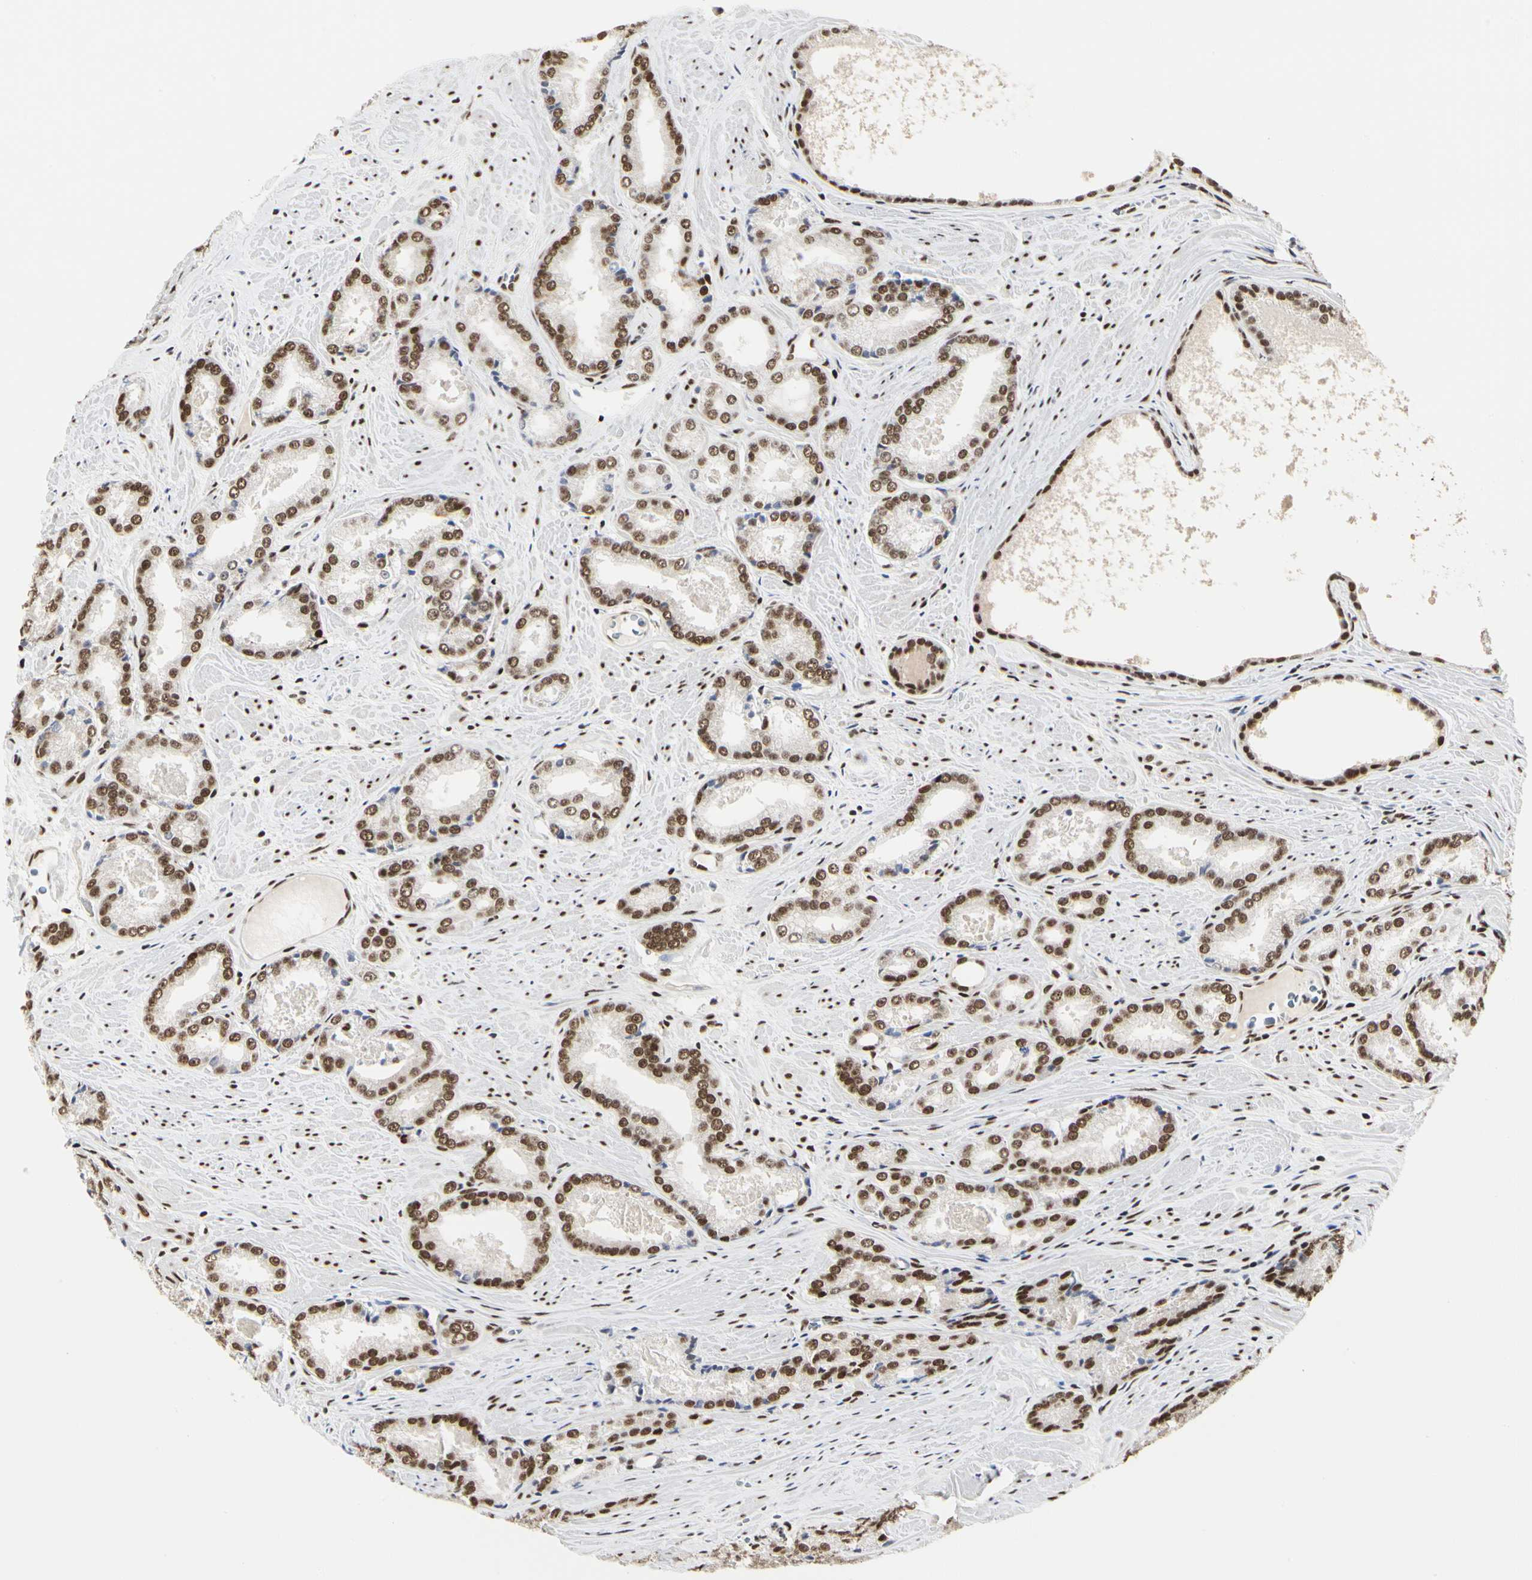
{"staining": {"intensity": "strong", "quantity": ">75%", "location": "nuclear"}, "tissue": "prostate cancer", "cell_type": "Tumor cells", "image_type": "cancer", "snomed": [{"axis": "morphology", "description": "Adenocarcinoma, Low grade"}, {"axis": "topography", "description": "Prostate"}], "caption": "A micrograph of prostate adenocarcinoma (low-grade) stained for a protein reveals strong nuclear brown staining in tumor cells.", "gene": "PRMT3", "patient": {"sex": "male", "age": 64}}